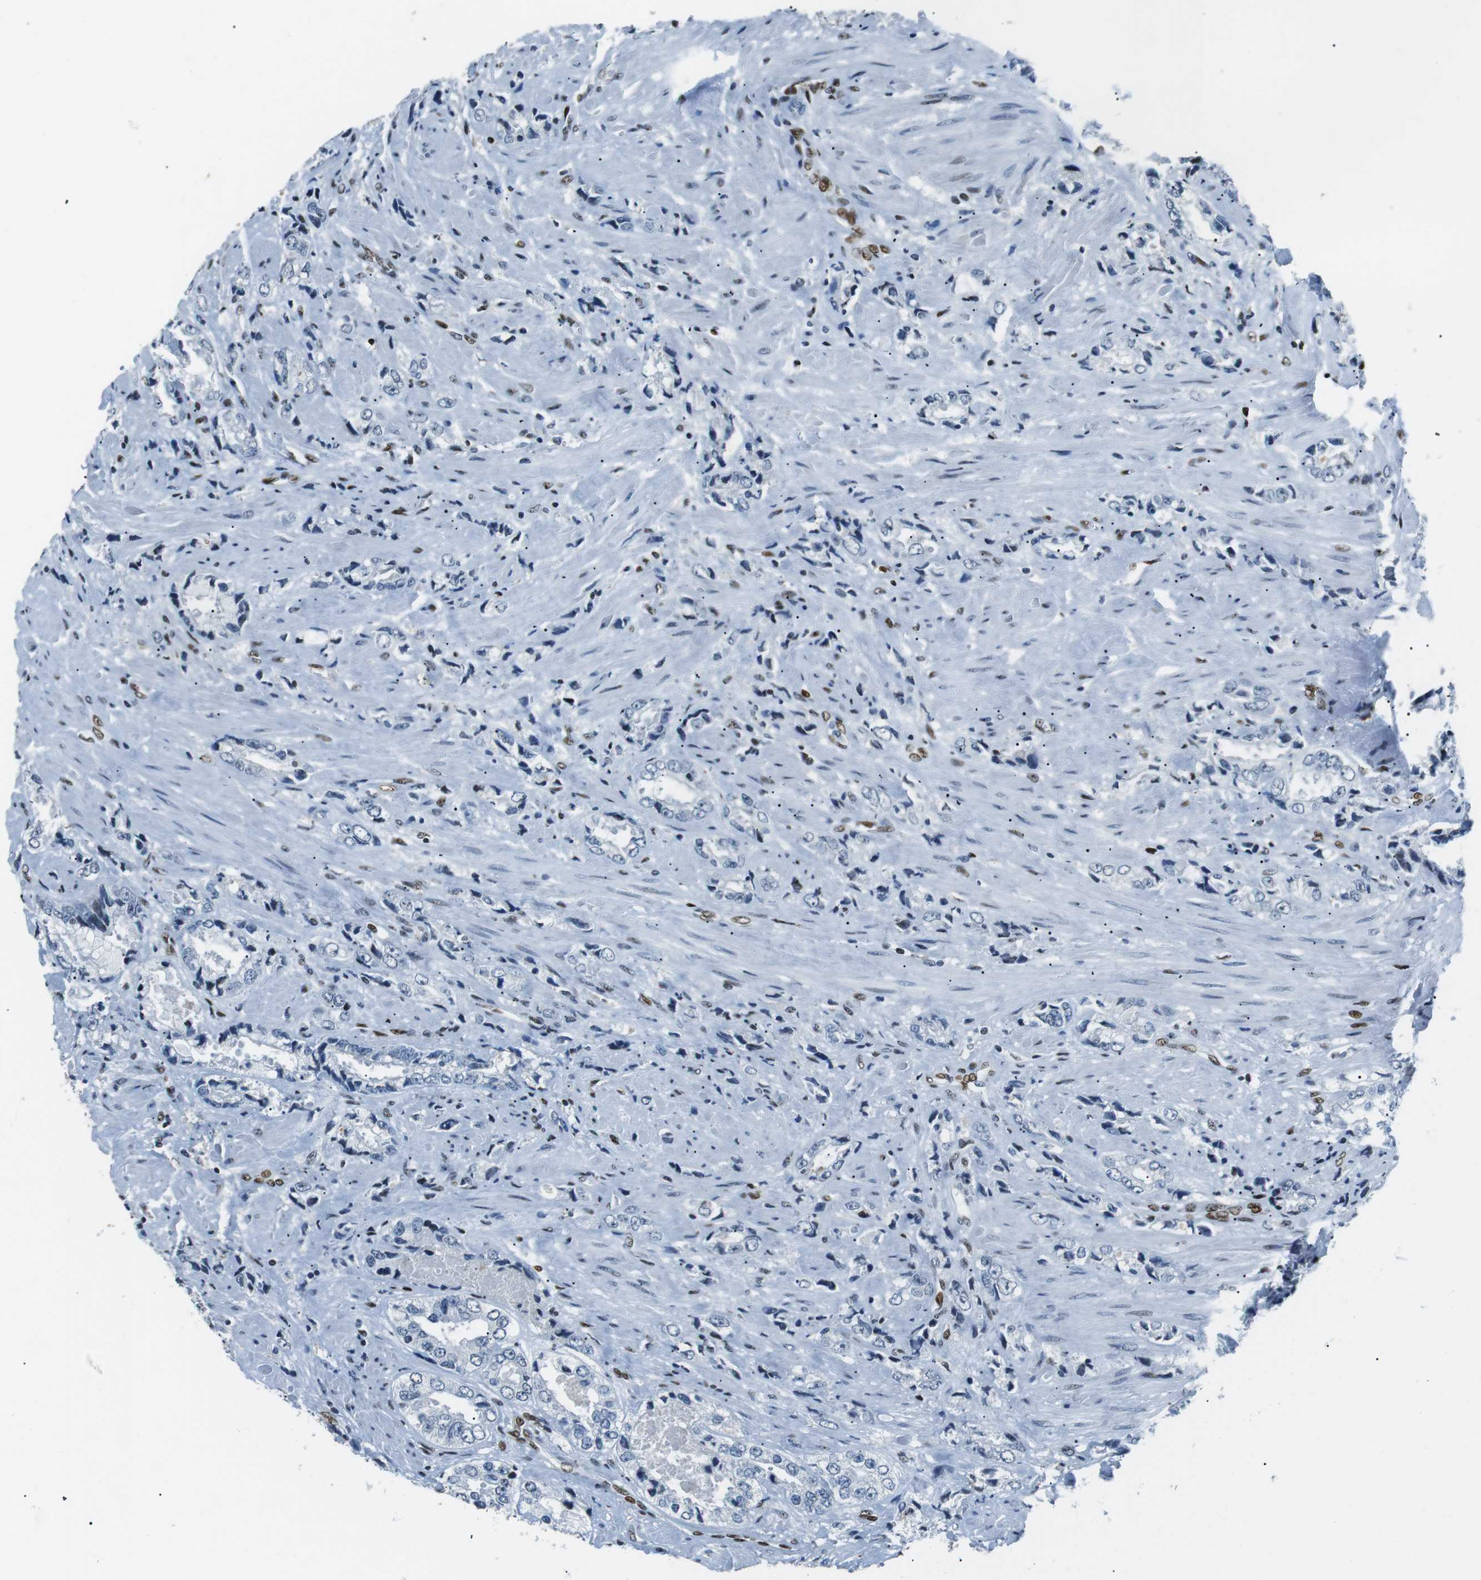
{"staining": {"intensity": "negative", "quantity": "none", "location": "none"}, "tissue": "prostate cancer", "cell_type": "Tumor cells", "image_type": "cancer", "snomed": [{"axis": "morphology", "description": "Adenocarcinoma, High grade"}, {"axis": "topography", "description": "Prostate"}], "caption": "High magnification brightfield microscopy of prostate cancer (adenocarcinoma (high-grade)) stained with DAB (brown) and counterstained with hematoxylin (blue): tumor cells show no significant staining.", "gene": "PML", "patient": {"sex": "male", "age": 61}}